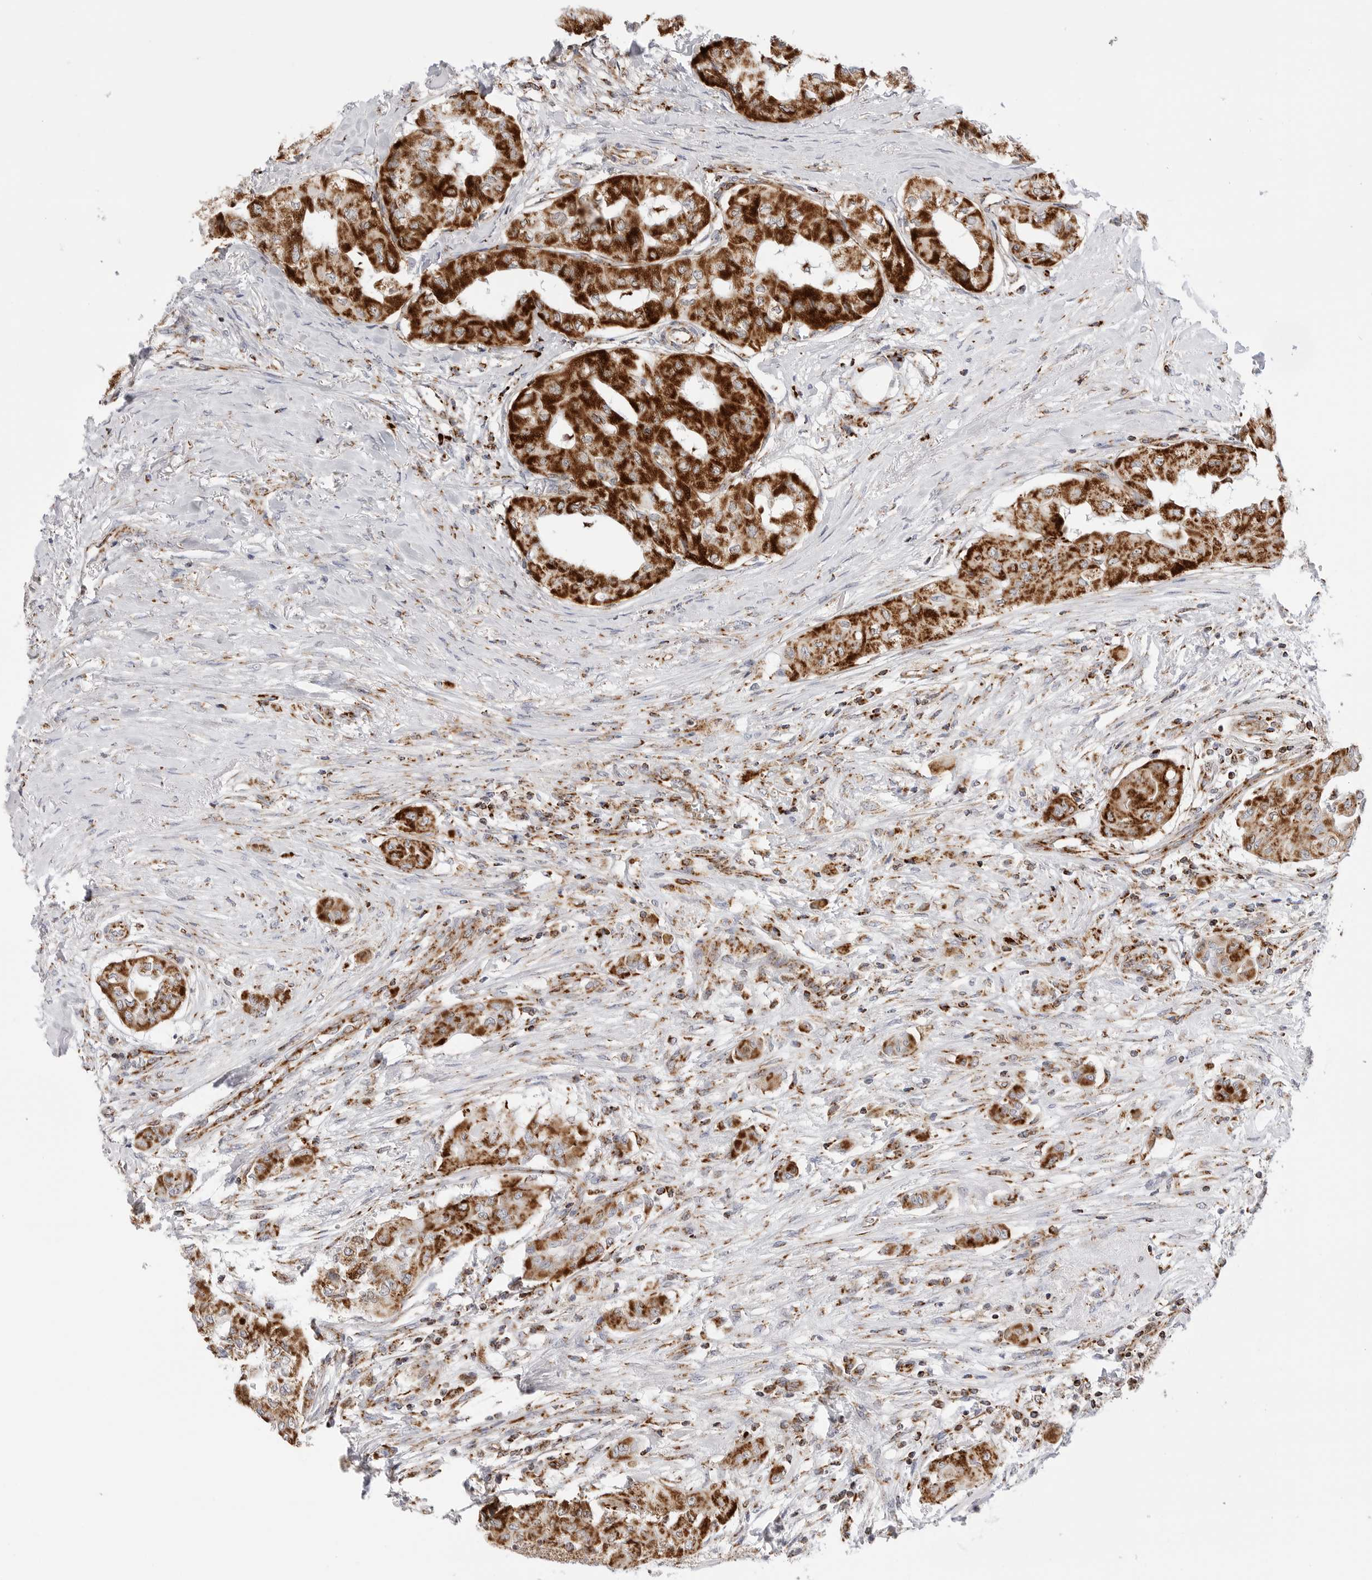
{"staining": {"intensity": "strong", "quantity": ">75%", "location": "cytoplasmic/membranous"}, "tissue": "thyroid cancer", "cell_type": "Tumor cells", "image_type": "cancer", "snomed": [{"axis": "morphology", "description": "Papillary adenocarcinoma, NOS"}, {"axis": "topography", "description": "Thyroid gland"}], "caption": "There is high levels of strong cytoplasmic/membranous staining in tumor cells of thyroid cancer, as demonstrated by immunohistochemical staining (brown color).", "gene": "ATP5IF1", "patient": {"sex": "female", "age": 59}}